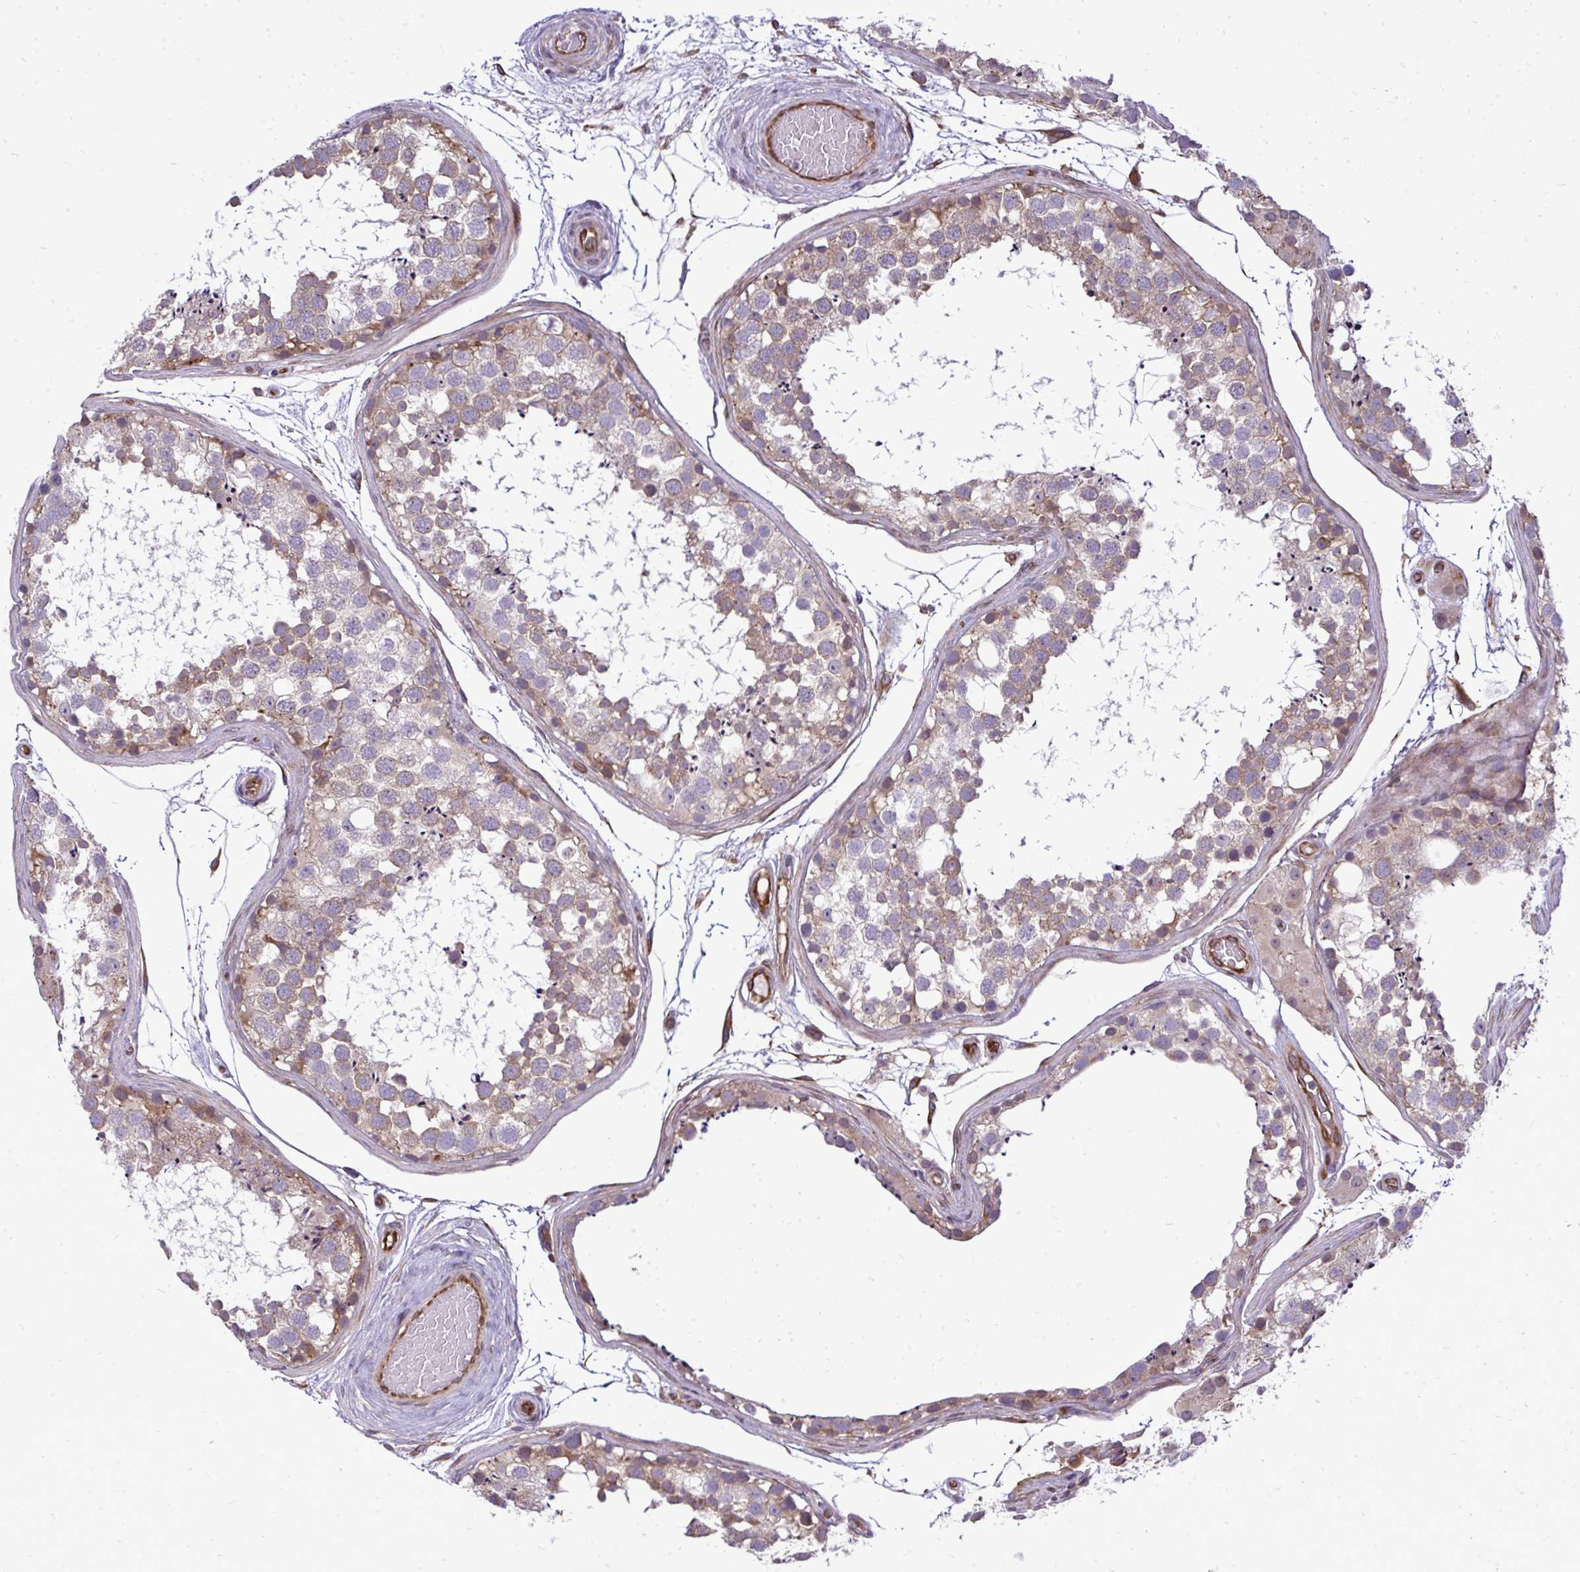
{"staining": {"intensity": "moderate", "quantity": "<25%", "location": "cytoplasmic/membranous"}, "tissue": "testis", "cell_type": "Cells in seminiferous ducts", "image_type": "normal", "snomed": [{"axis": "morphology", "description": "Normal tissue, NOS"}, {"axis": "morphology", "description": "Seminoma, NOS"}, {"axis": "topography", "description": "Testis"}], "caption": "Immunohistochemical staining of benign human testis shows <25% levels of moderate cytoplasmic/membranous protein staining in approximately <25% of cells in seminiferous ducts.", "gene": "FUT10", "patient": {"sex": "male", "age": 65}}